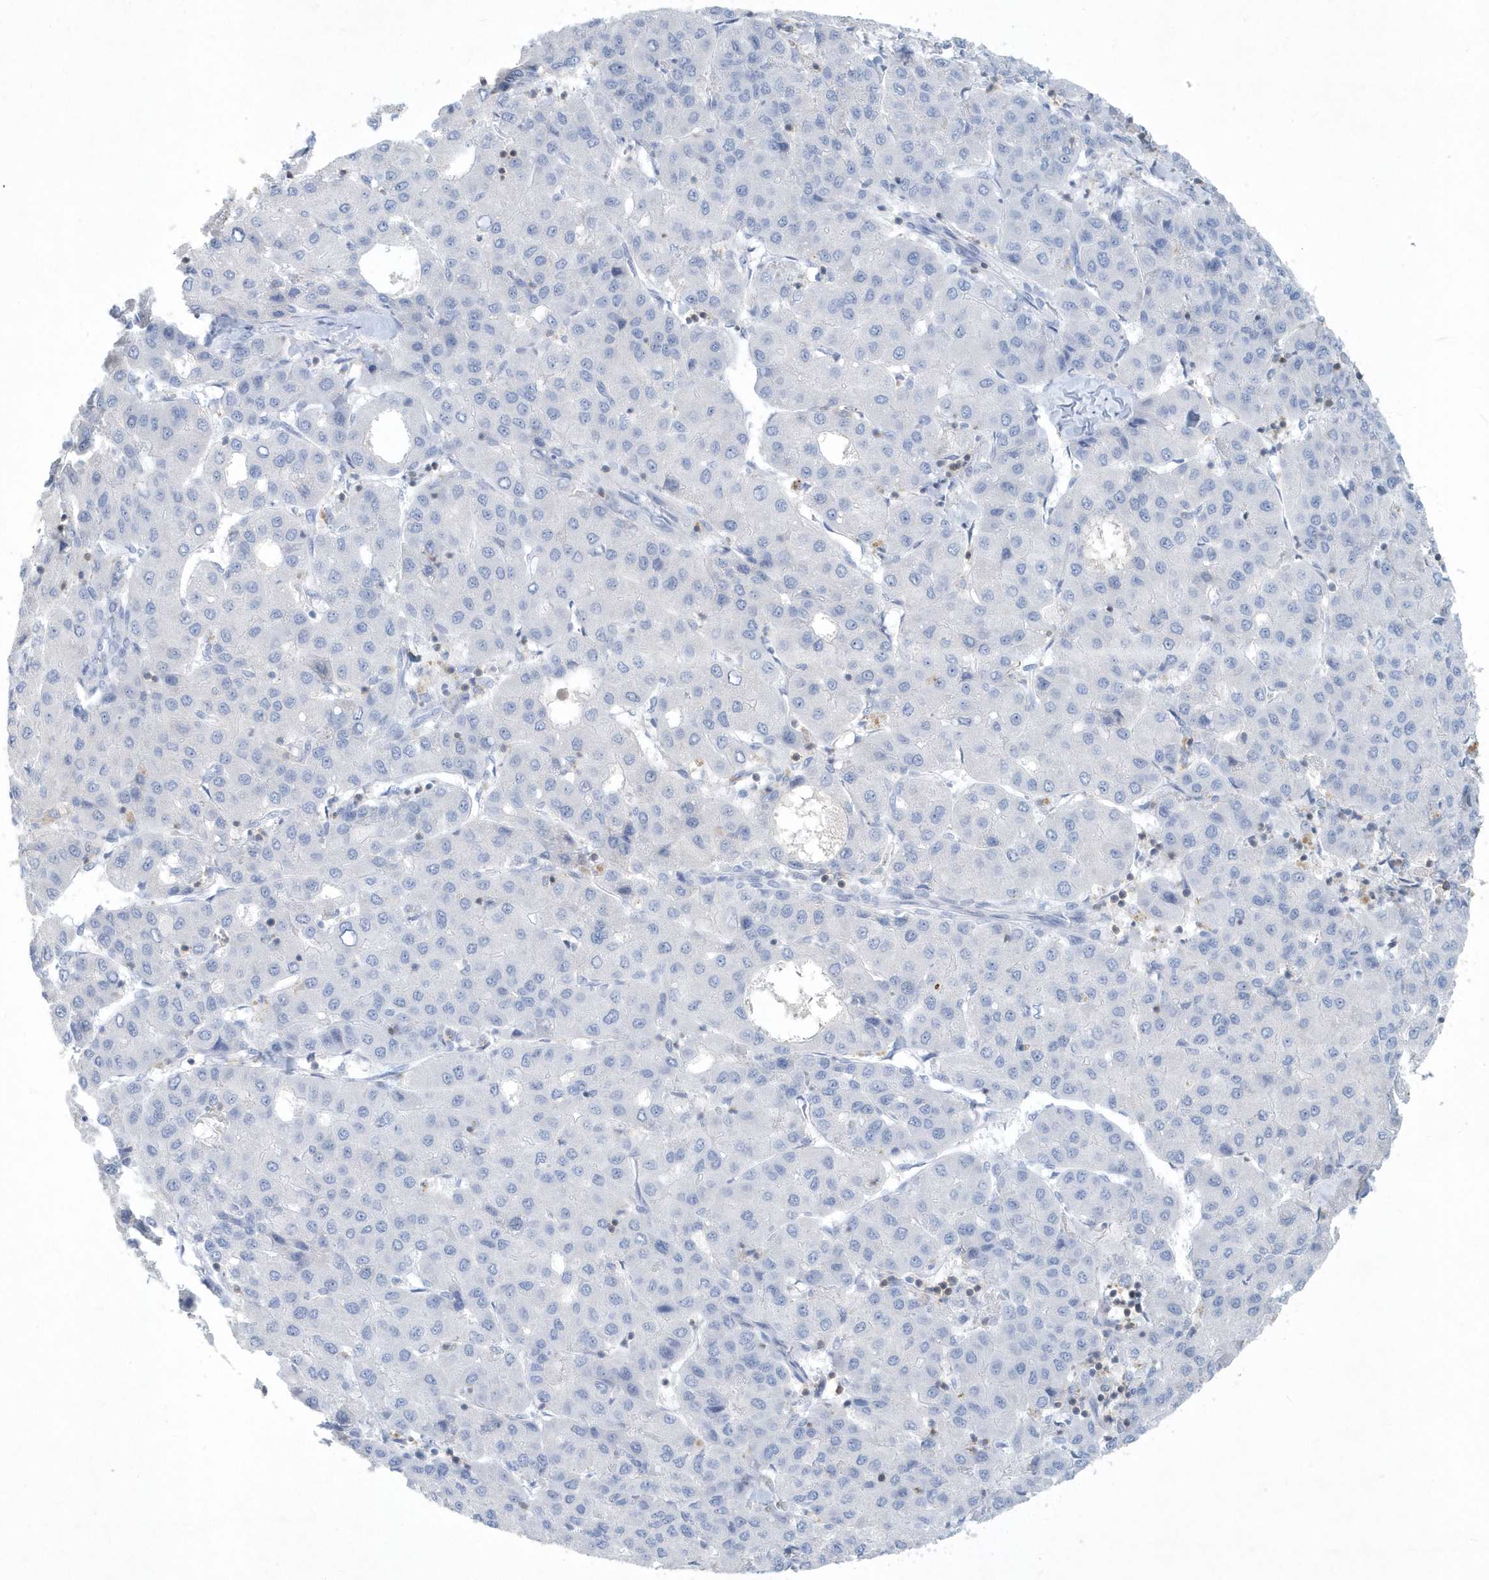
{"staining": {"intensity": "negative", "quantity": "none", "location": "none"}, "tissue": "liver cancer", "cell_type": "Tumor cells", "image_type": "cancer", "snomed": [{"axis": "morphology", "description": "Carcinoma, Hepatocellular, NOS"}, {"axis": "topography", "description": "Liver"}], "caption": "Immunohistochemistry (IHC) of hepatocellular carcinoma (liver) displays no staining in tumor cells. Brightfield microscopy of immunohistochemistry stained with DAB (brown) and hematoxylin (blue), captured at high magnification.", "gene": "PSD4", "patient": {"sex": "male", "age": 65}}